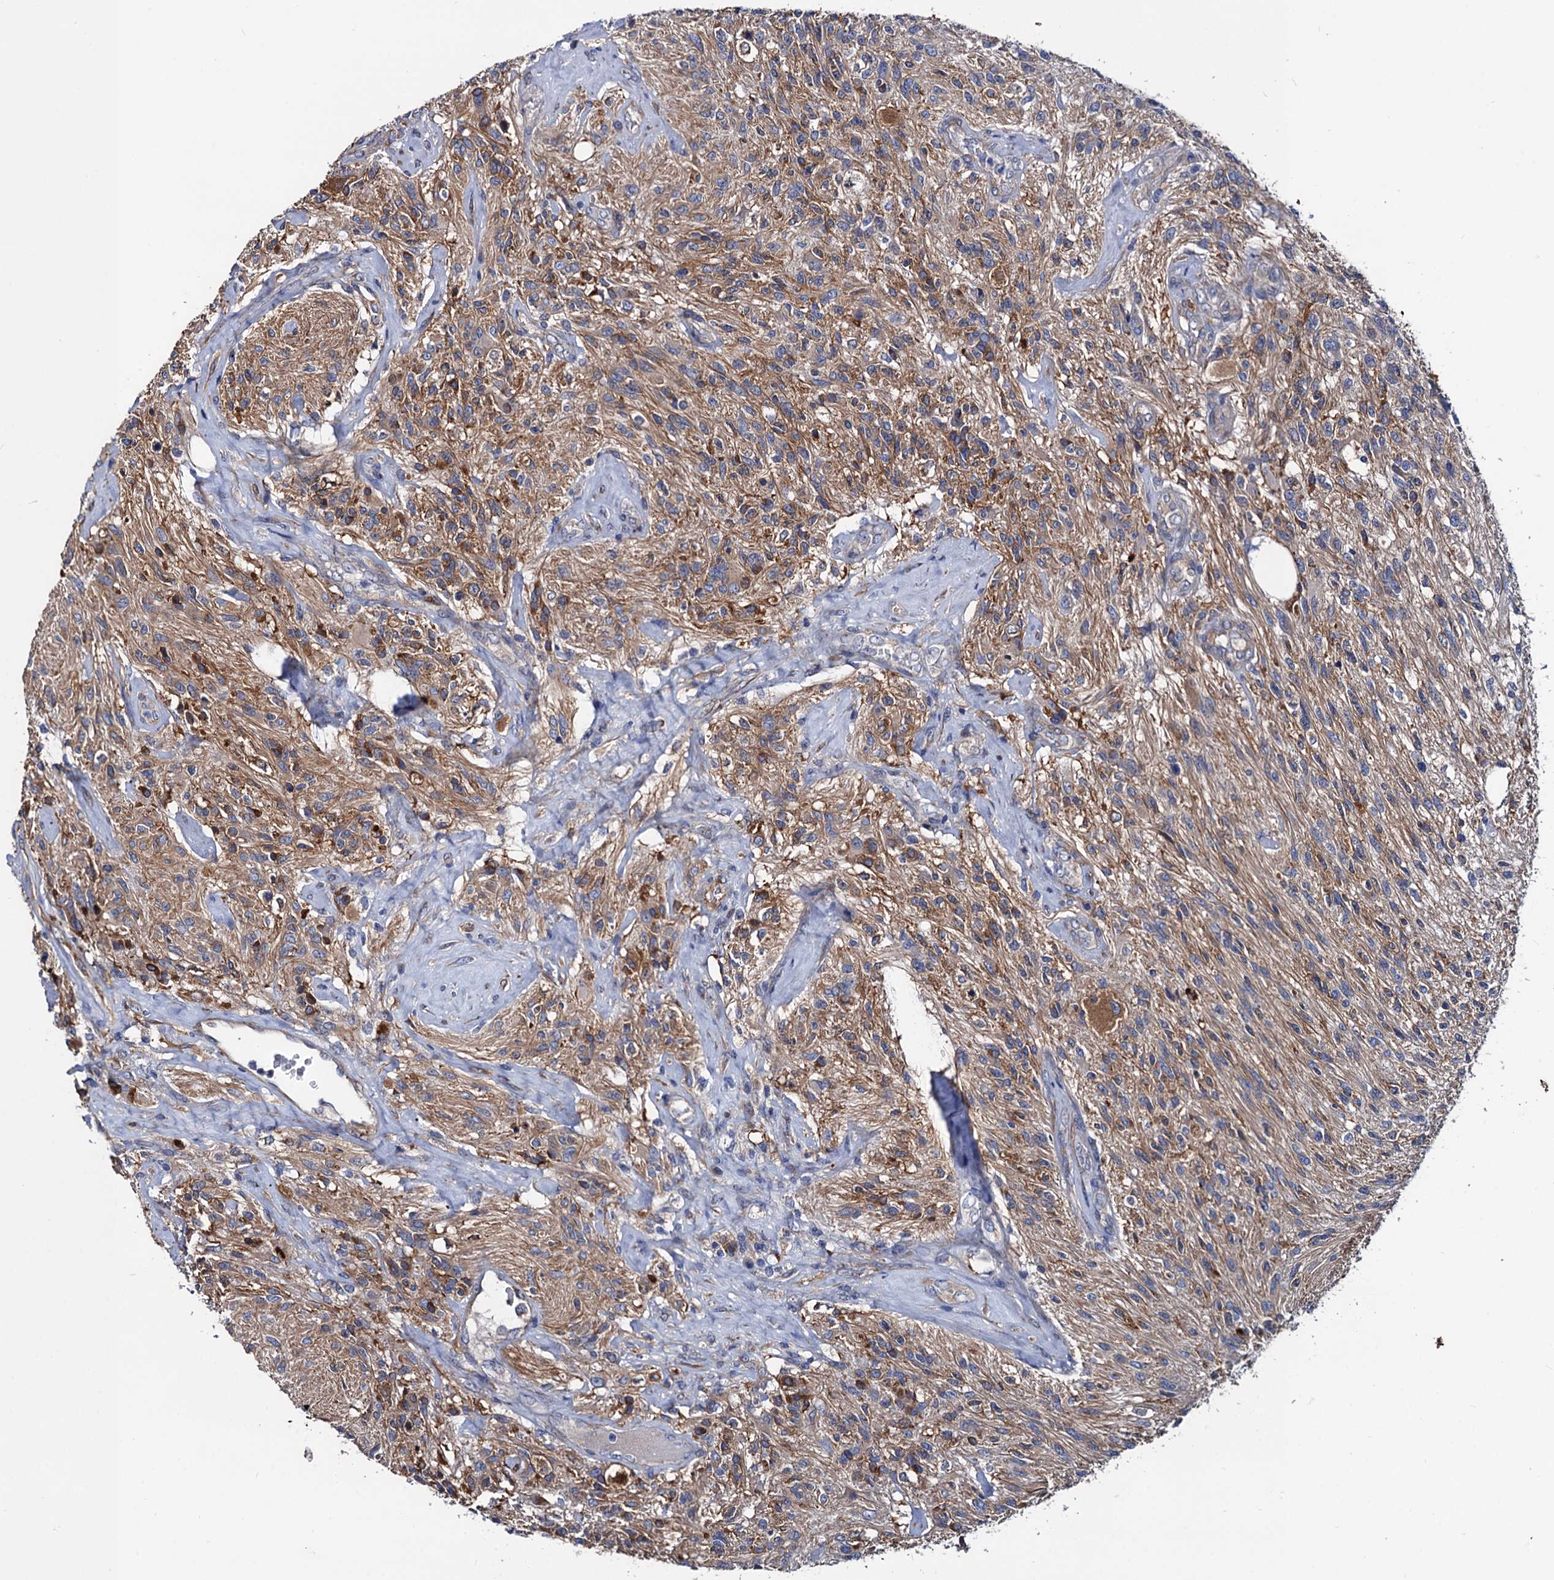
{"staining": {"intensity": "moderate", "quantity": "<25%", "location": "cytoplasmic/membranous"}, "tissue": "glioma", "cell_type": "Tumor cells", "image_type": "cancer", "snomed": [{"axis": "morphology", "description": "Glioma, malignant, High grade"}, {"axis": "topography", "description": "Brain"}], "caption": "Glioma stained with a brown dye reveals moderate cytoplasmic/membranous positive staining in about <25% of tumor cells.", "gene": "ZDHHC18", "patient": {"sex": "male", "age": 56}}